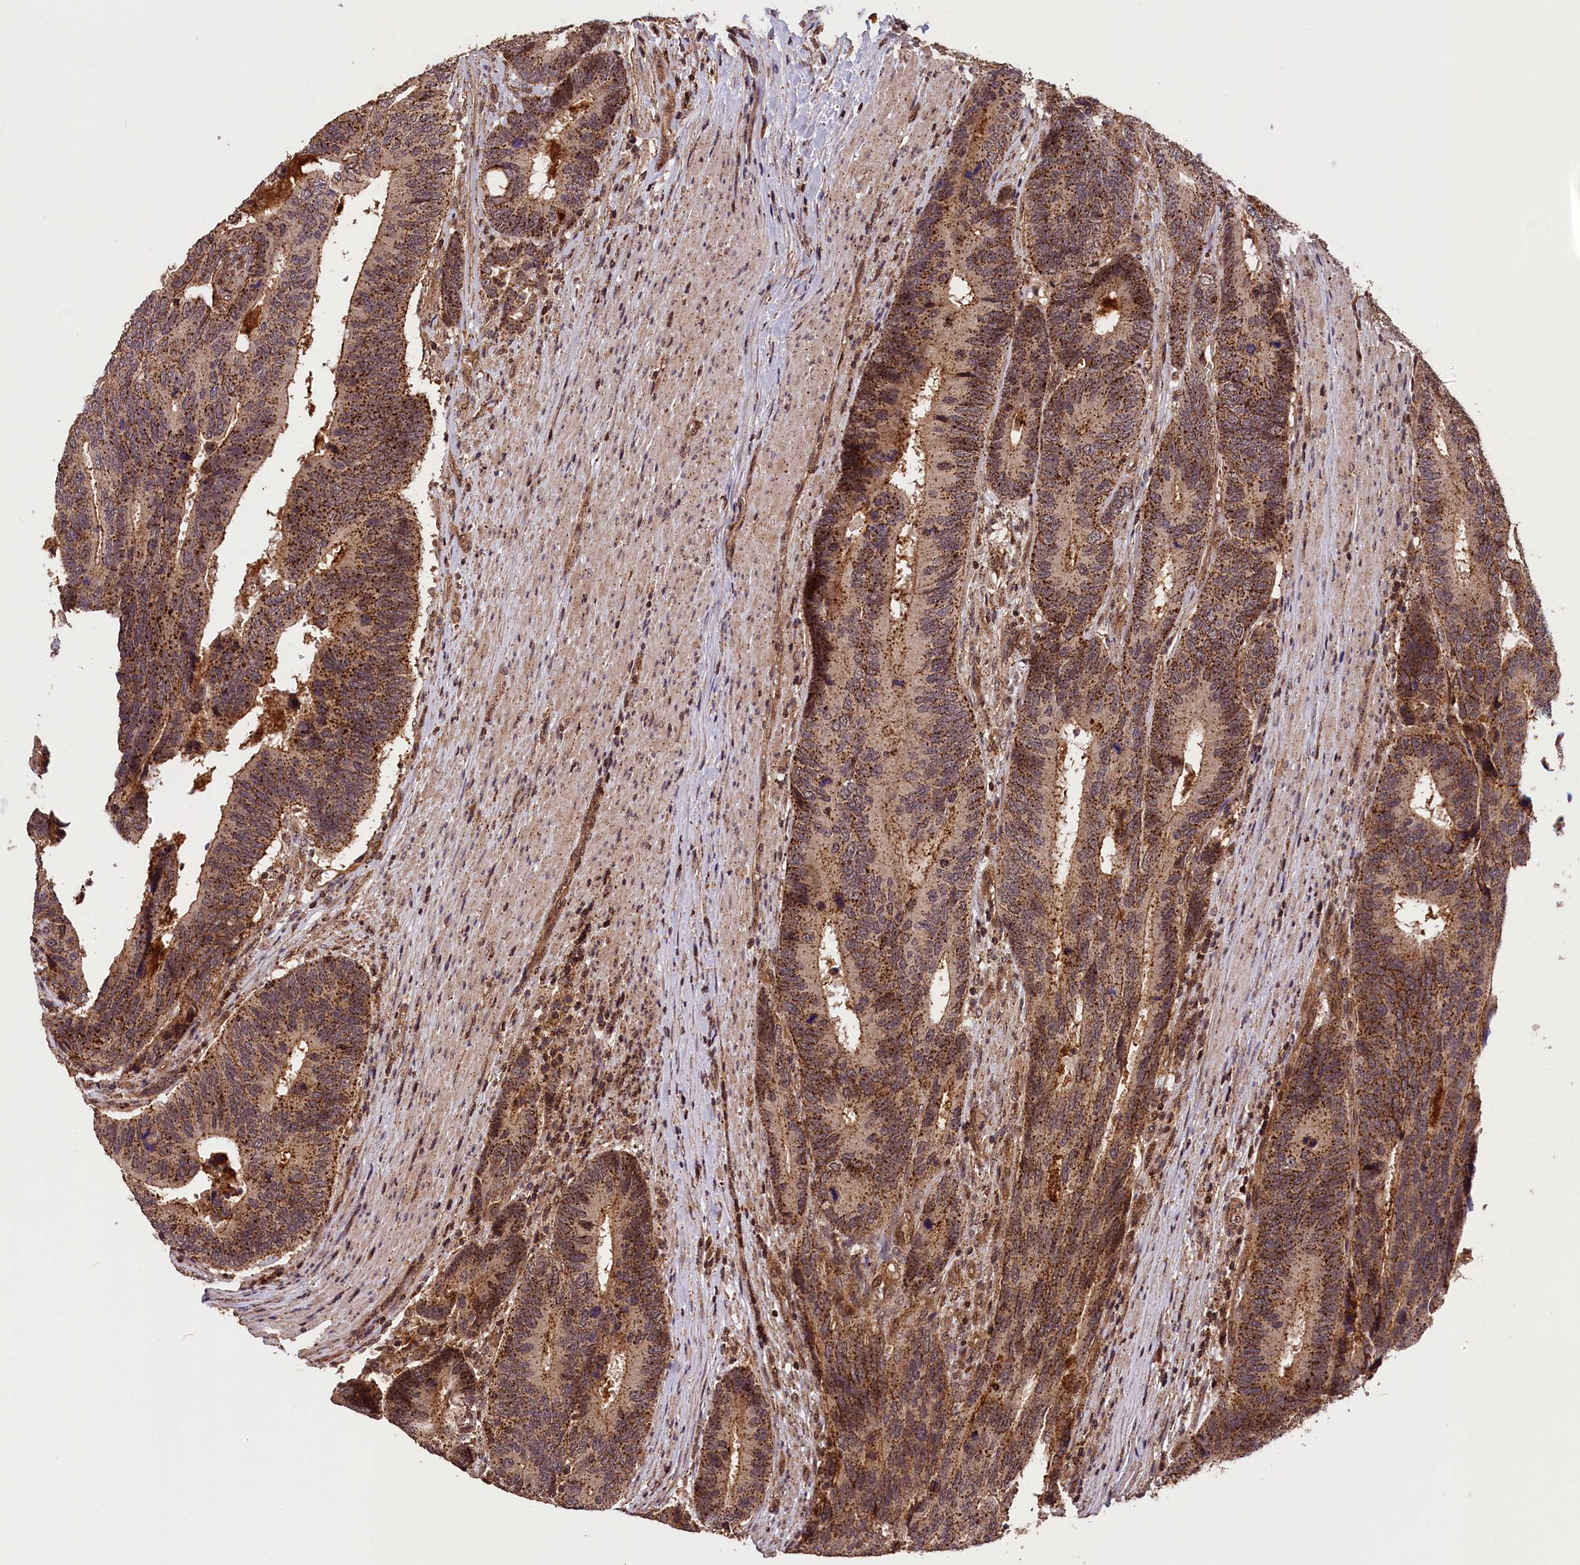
{"staining": {"intensity": "strong", "quantity": ">75%", "location": "cytoplasmic/membranous"}, "tissue": "colorectal cancer", "cell_type": "Tumor cells", "image_type": "cancer", "snomed": [{"axis": "morphology", "description": "Adenocarcinoma, NOS"}, {"axis": "topography", "description": "Colon"}], "caption": "This is an image of IHC staining of adenocarcinoma (colorectal), which shows strong staining in the cytoplasmic/membranous of tumor cells.", "gene": "IST1", "patient": {"sex": "male", "age": 87}}